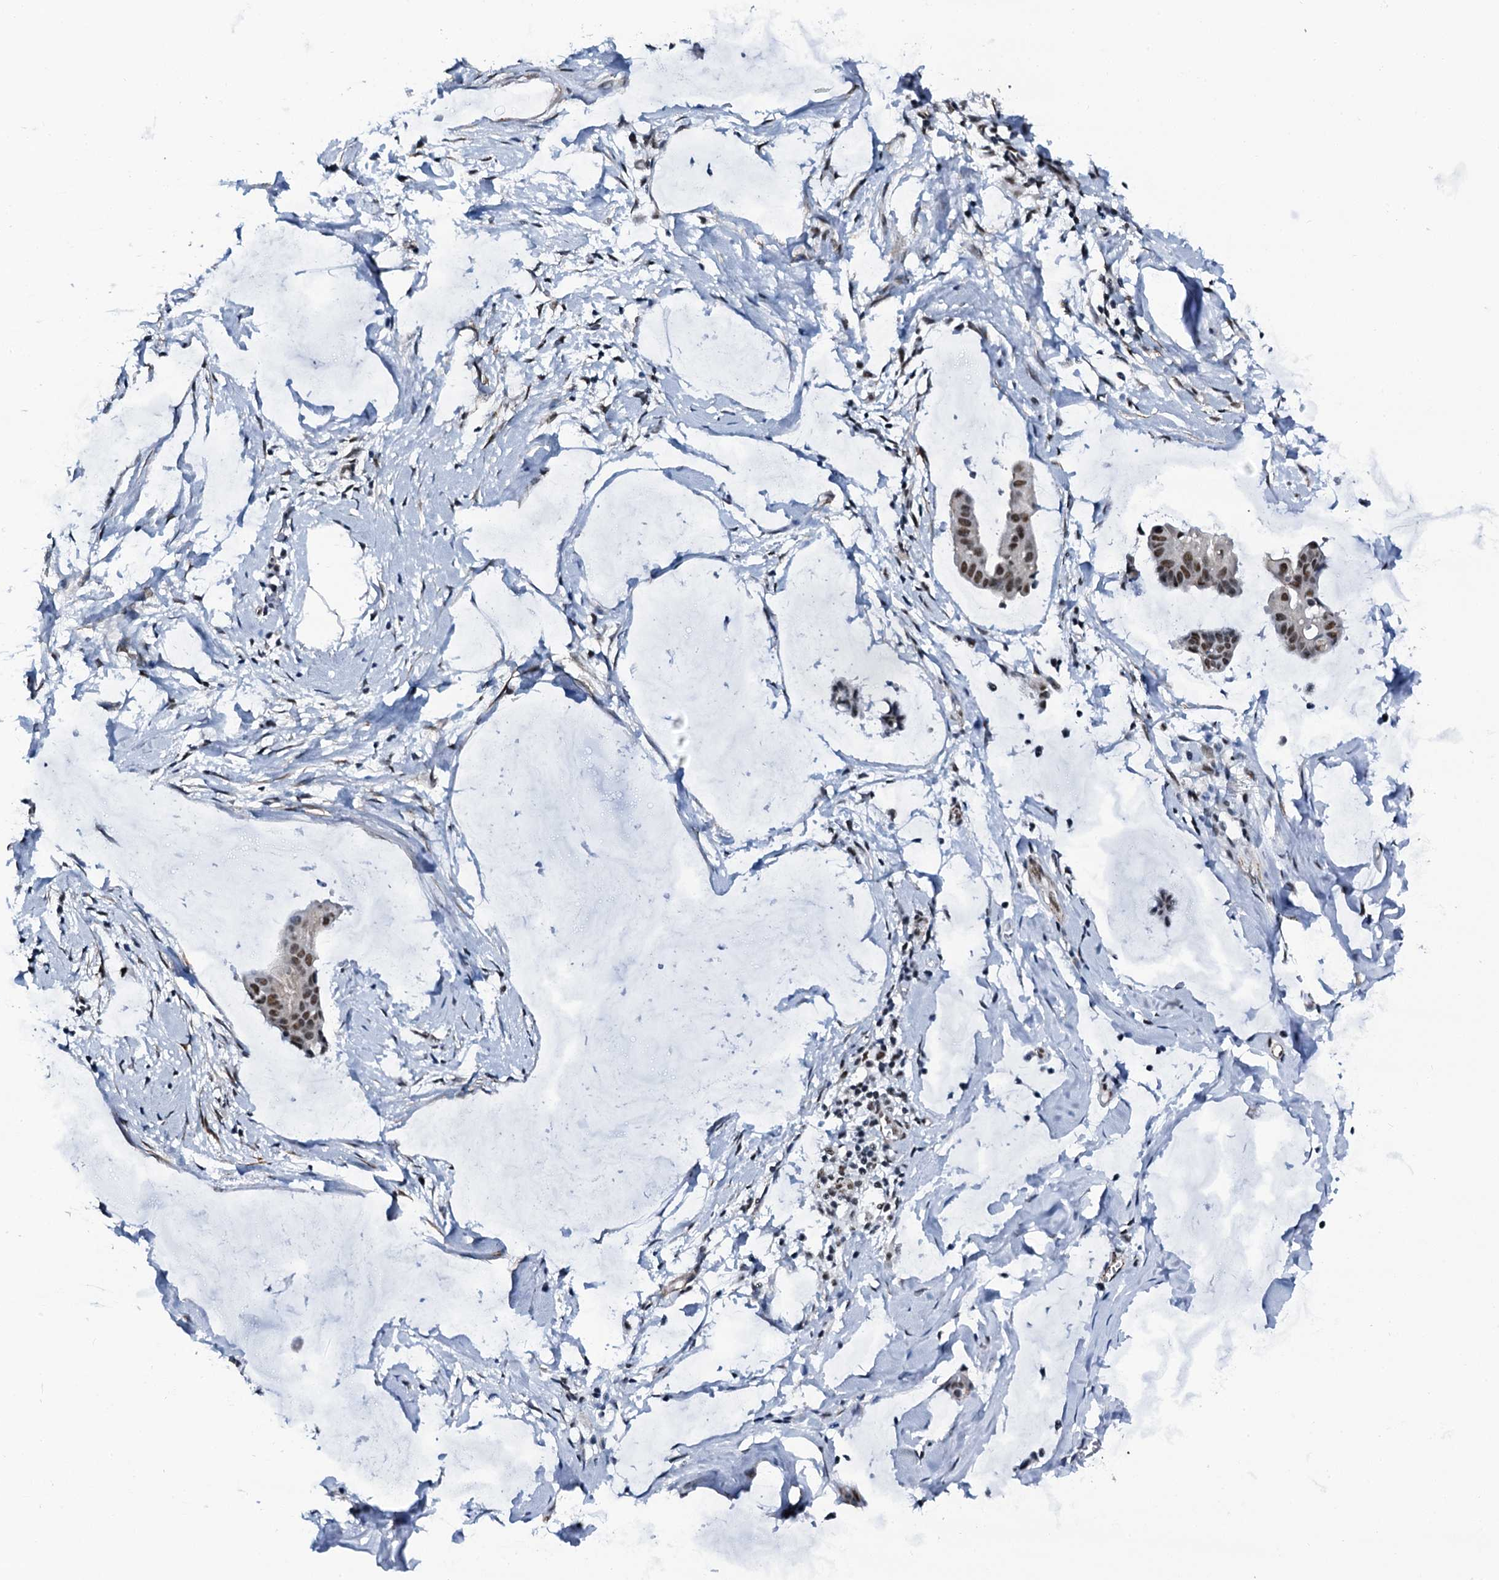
{"staining": {"intensity": "moderate", "quantity": ">75%", "location": "nuclear"}, "tissue": "ovarian cancer", "cell_type": "Tumor cells", "image_type": "cancer", "snomed": [{"axis": "morphology", "description": "Cystadenocarcinoma, mucinous, NOS"}, {"axis": "topography", "description": "Ovary"}], "caption": "IHC of ovarian cancer (mucinous cystadenocarcinoma) shows medium levels of moderate nuclear positivity in approximately >75% of tumor cells.", "gene": "CWC15", "patient": {"sex": "female", "age": 73}}